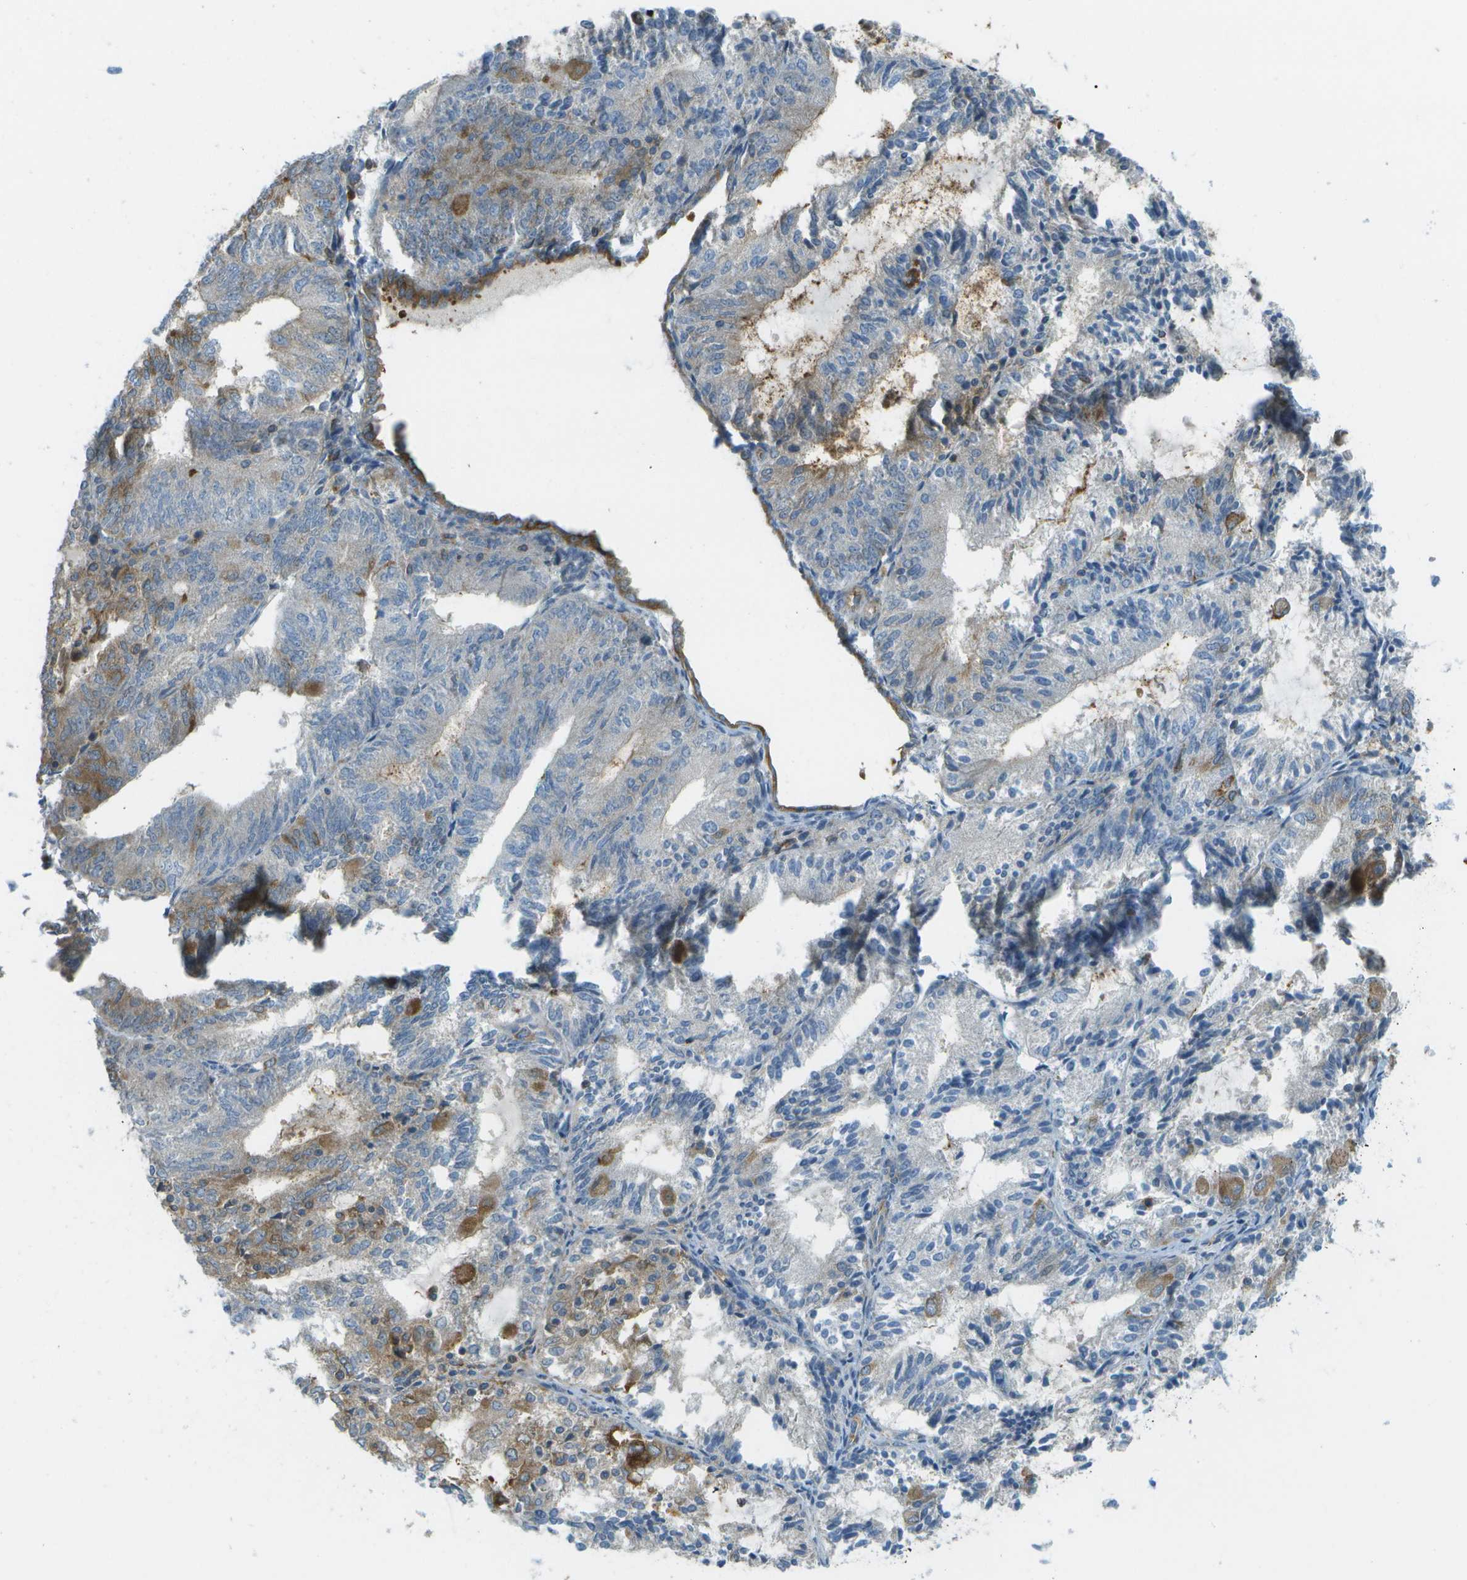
{"staining": {"intensity": "moderate", "quantity": "<25%", "location": "cytoplasmic/membranous"}, "tissue": "endometrial cancer", "cell_type": "Tumor cells", "image_type": "cancer", "snomed": [{"axis": "morphology", "description": "Adenocarcinoma, NOS"}, {"axis": "topography", "description": "Endometrium"}], "caption": "Adenocarcinoma (endometrial) stained with immunohistochemistry exhibits moderate cytoplasmic/membranous staining in about <25% of tumor cells.", "gene": "WNK2", "patient": {"sex": "female", "age": 81}}